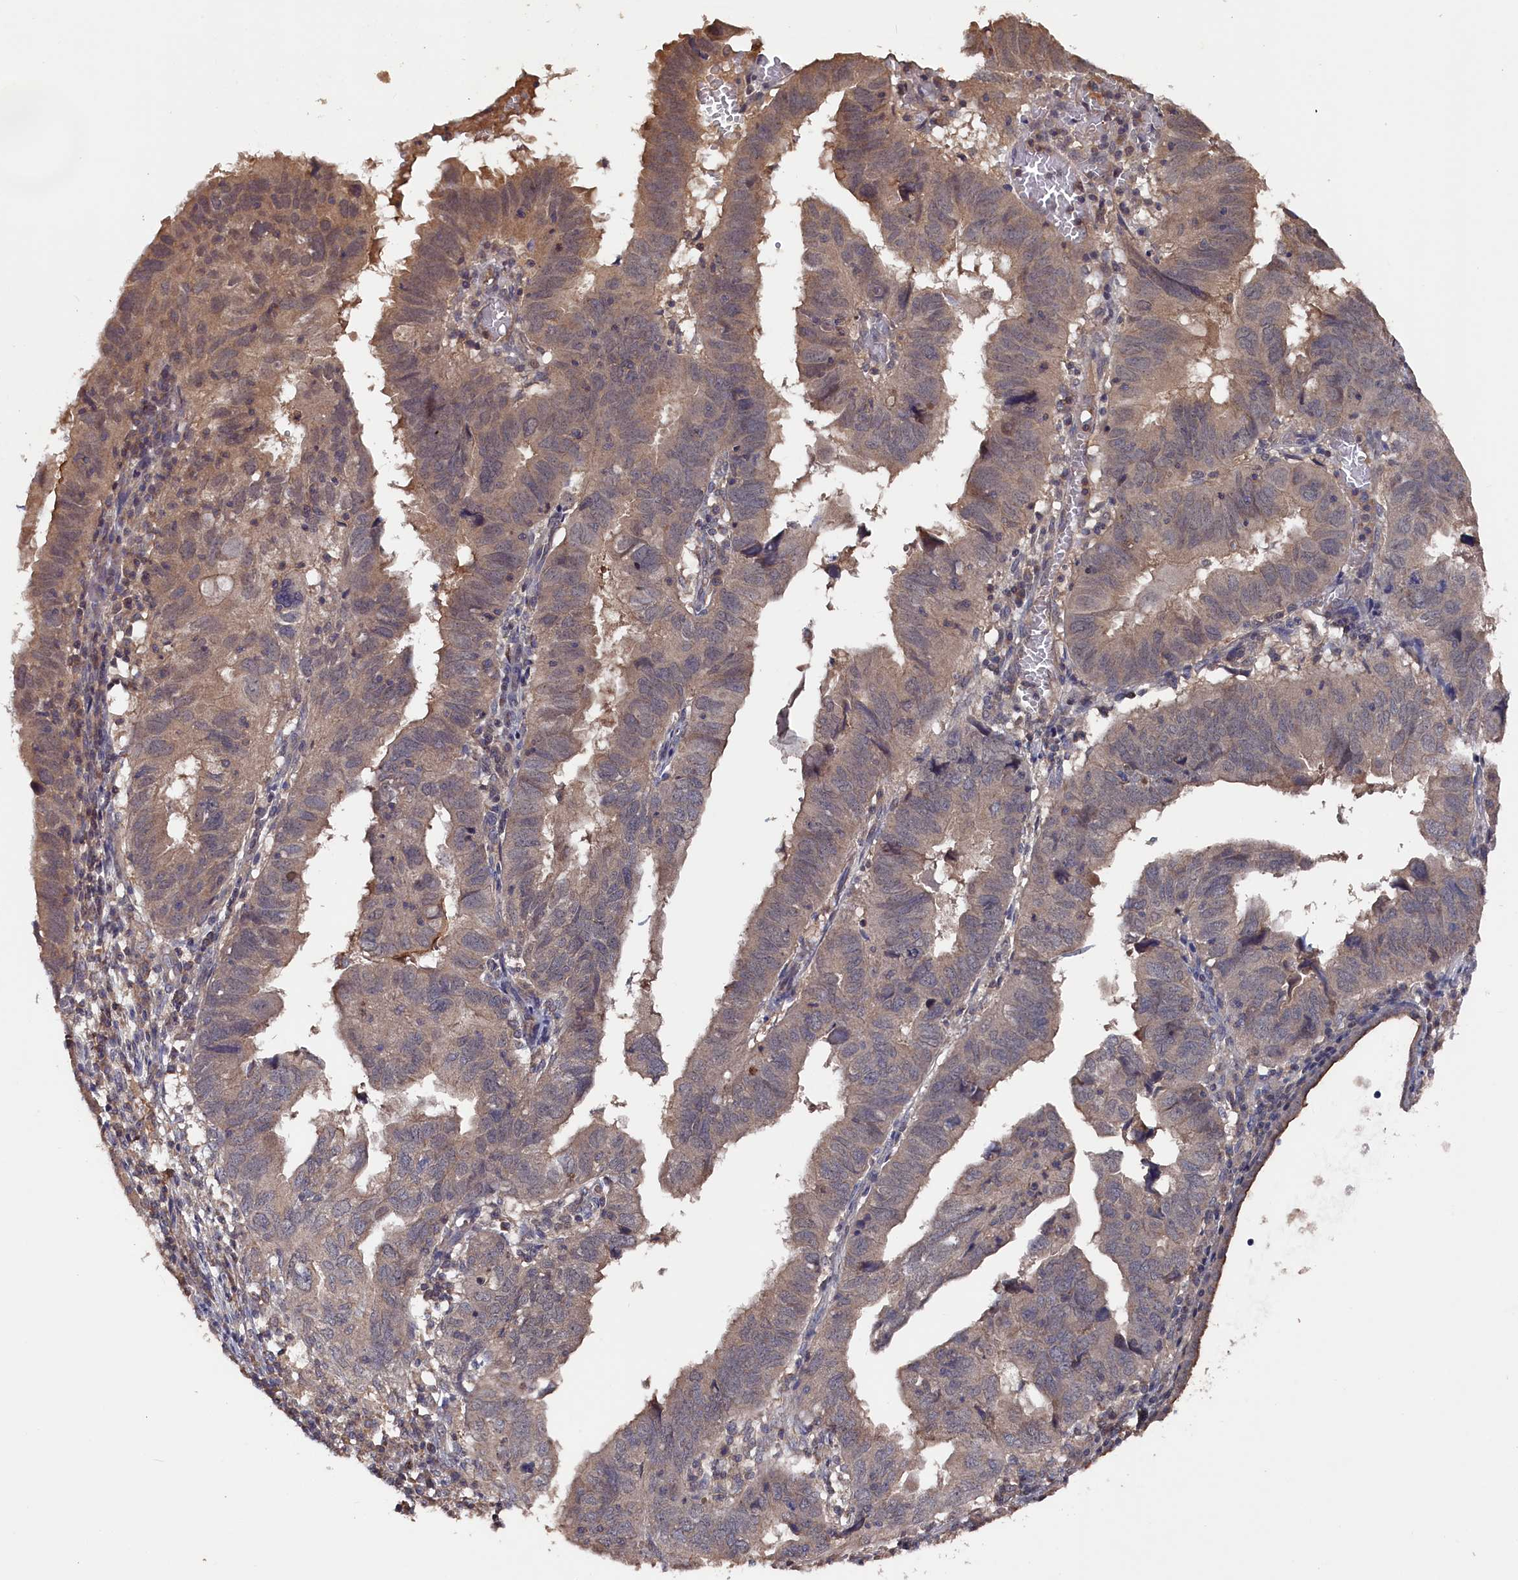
{"staining": {"intensity": "weak", "quantity": "25%-75%", "location": "cytoplasmic/membranous"}, "tissue": "endometrial cancer", "cell_type": "Tumor cells", "image_type": "cancer", "snomed": [{"axis": "morphology", "description": "Adenocarcinoma, NOS"}, {"axis": "topography", "description": "Uterus"}], "caption": "A brown stain shows weak cytoplasmic/membranous positivity of a protein in human endometrial cancer tumor cells.", "gene": "TMC5", "patient": {"sex": "female", "age": 77}}